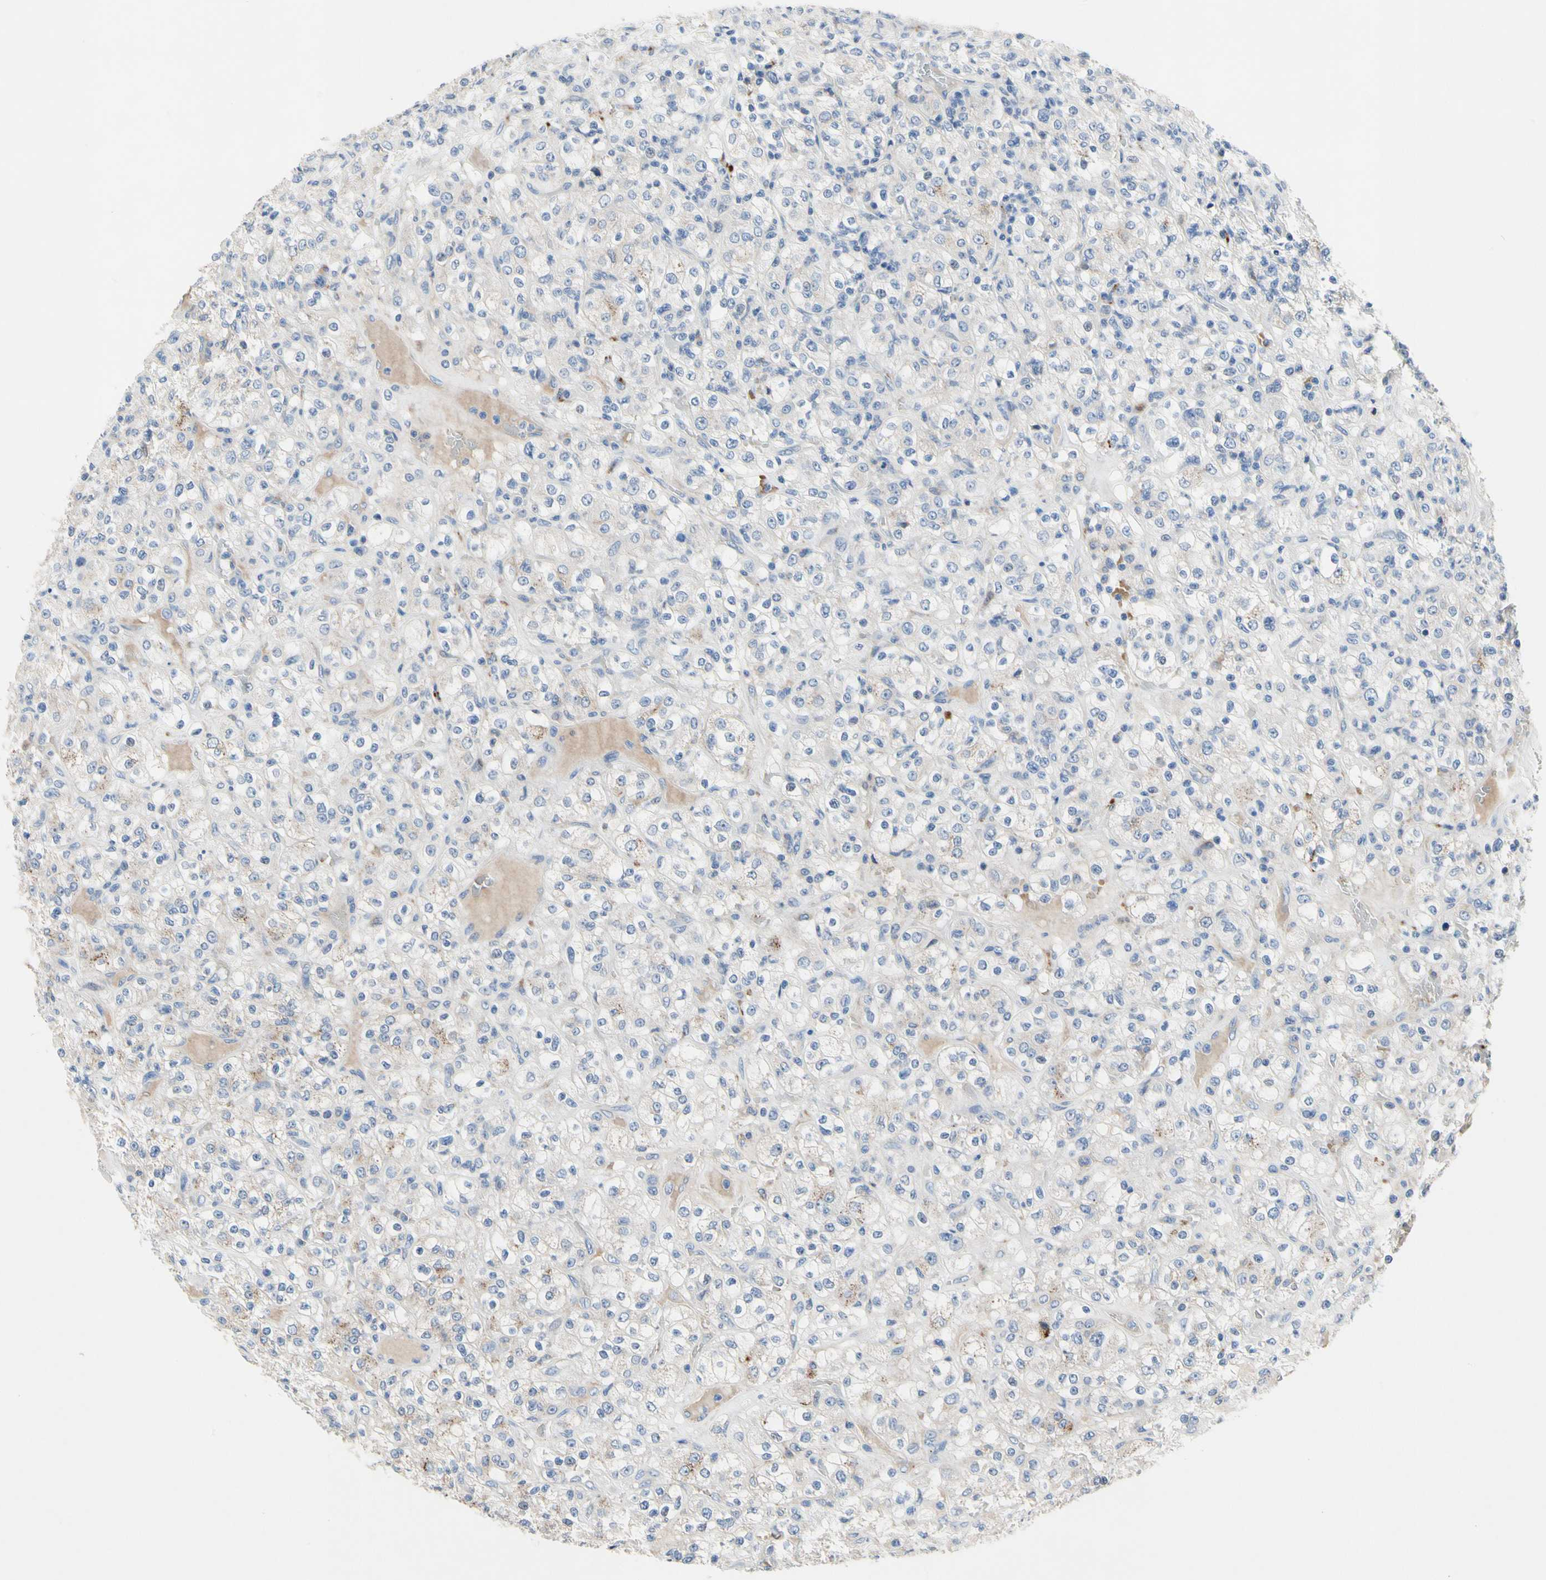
{"staining": {"intensity": "weak", "quantity": "<25%", "location": "cytoplasmic/membranous"}, "tissue": "renal cancer", "cell_type": "Tumor cells", "image_type": "cancer", "snomed": [{"axis": "morphology", "description": "Normal tissue, NOS"}, {"axis": "morphology", "description": "Adenocarcinoma, NOS"}, {"axis": "topography", "description": "Kidney"}], "caption": "A photomicrograph of renal cancer (adenocarcinoma) stained for a protein reveals no brown staining in tumor cells.", "gene": "RETSAT", "patient": {"sex": "female", "age": 72}}